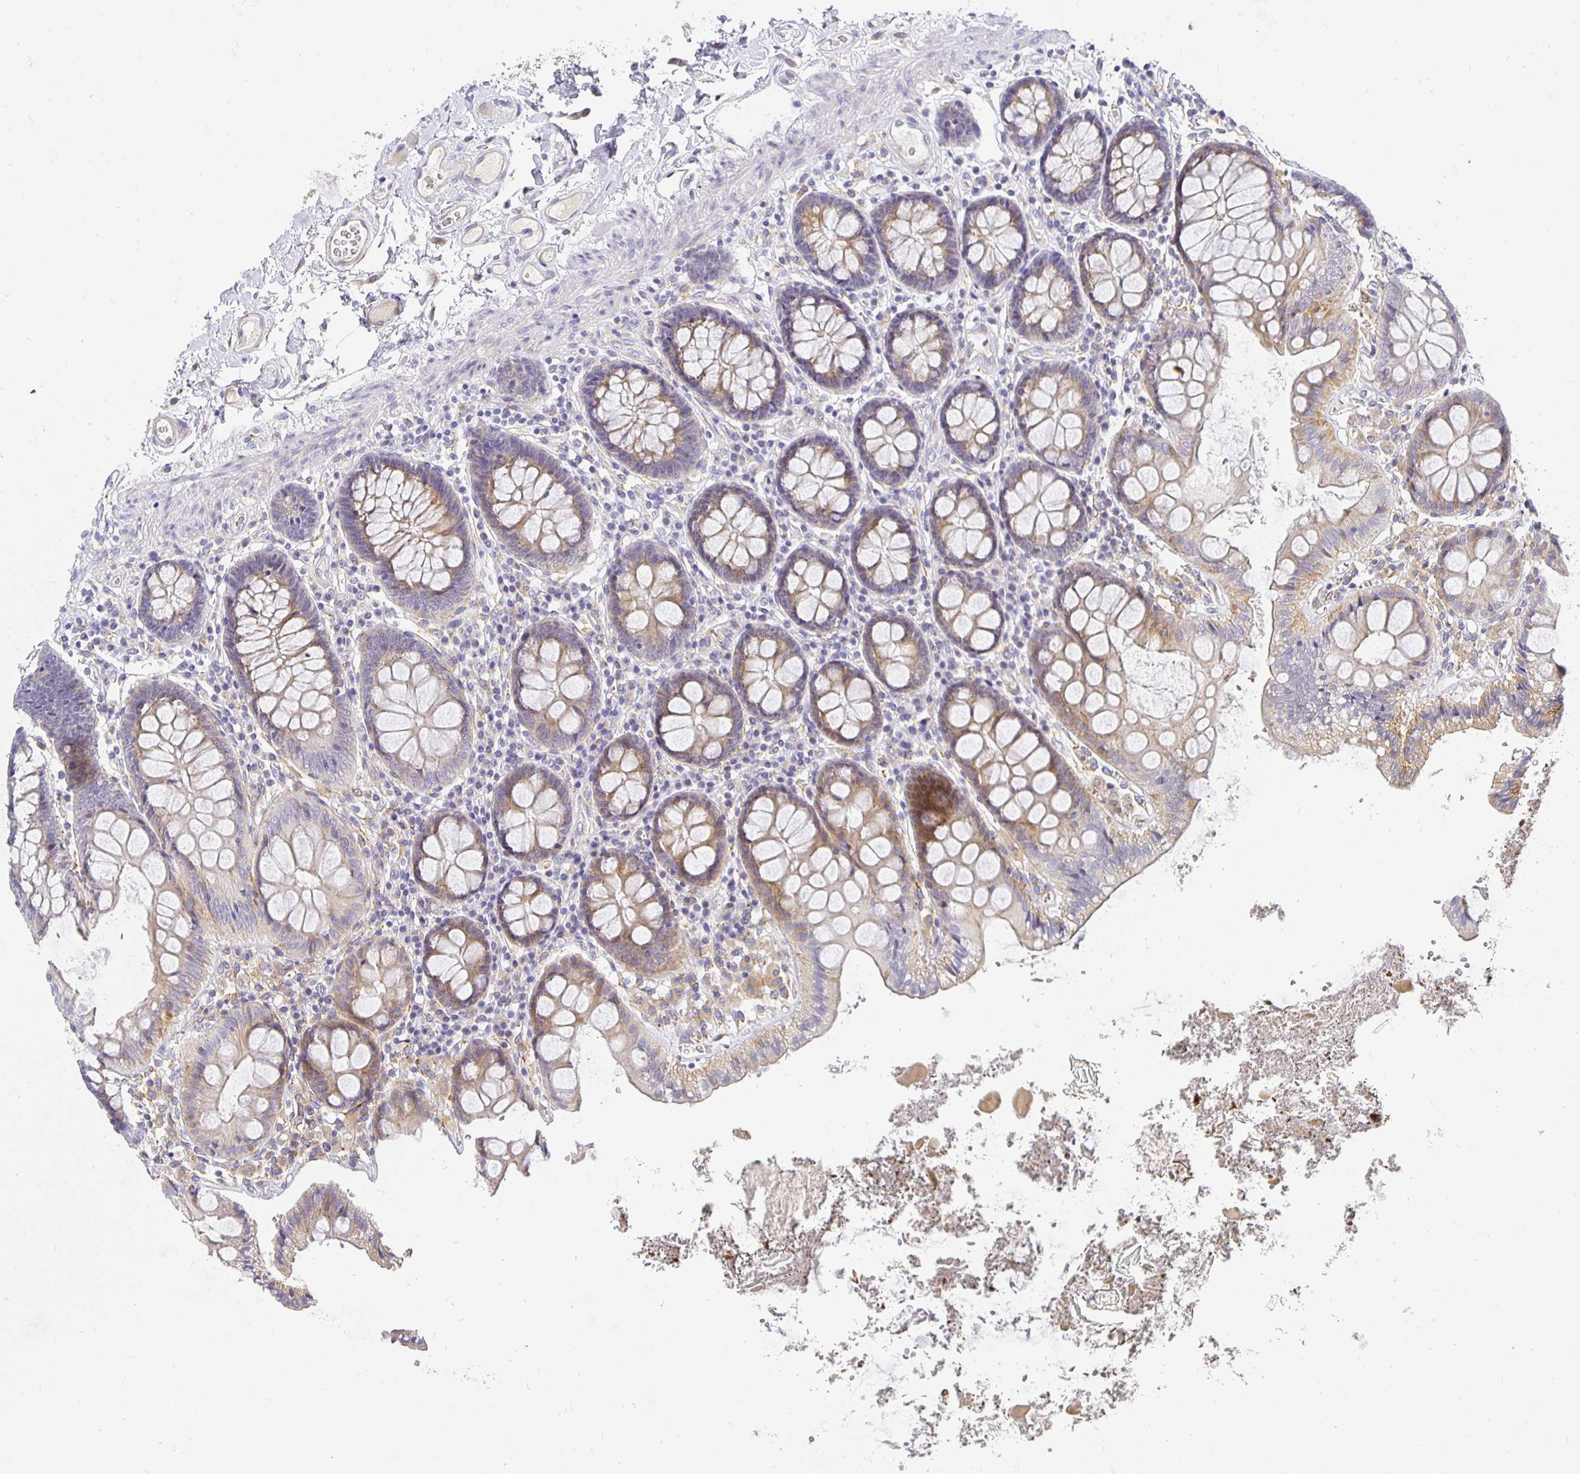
{"staining": {"intensity": "negative", "quantity": "none", "location": "none"}, "tissue": "colon", "cell_type": "Endothelial cells", "image_type": "normal", "snomed": [{"axis": "morphology", "description": "Normal tissue, NOS"}, {"axis": "topography", "description": "Colon"}], "caption": "This histopathology image is of normal colon stained with immunohistochemistry to label a protein in brown with the nuclei are counter-stained blue. There is no staining in endothelial cells.", "gene": "PLOD1", "patient": {"sex": "male", "age": 84}}